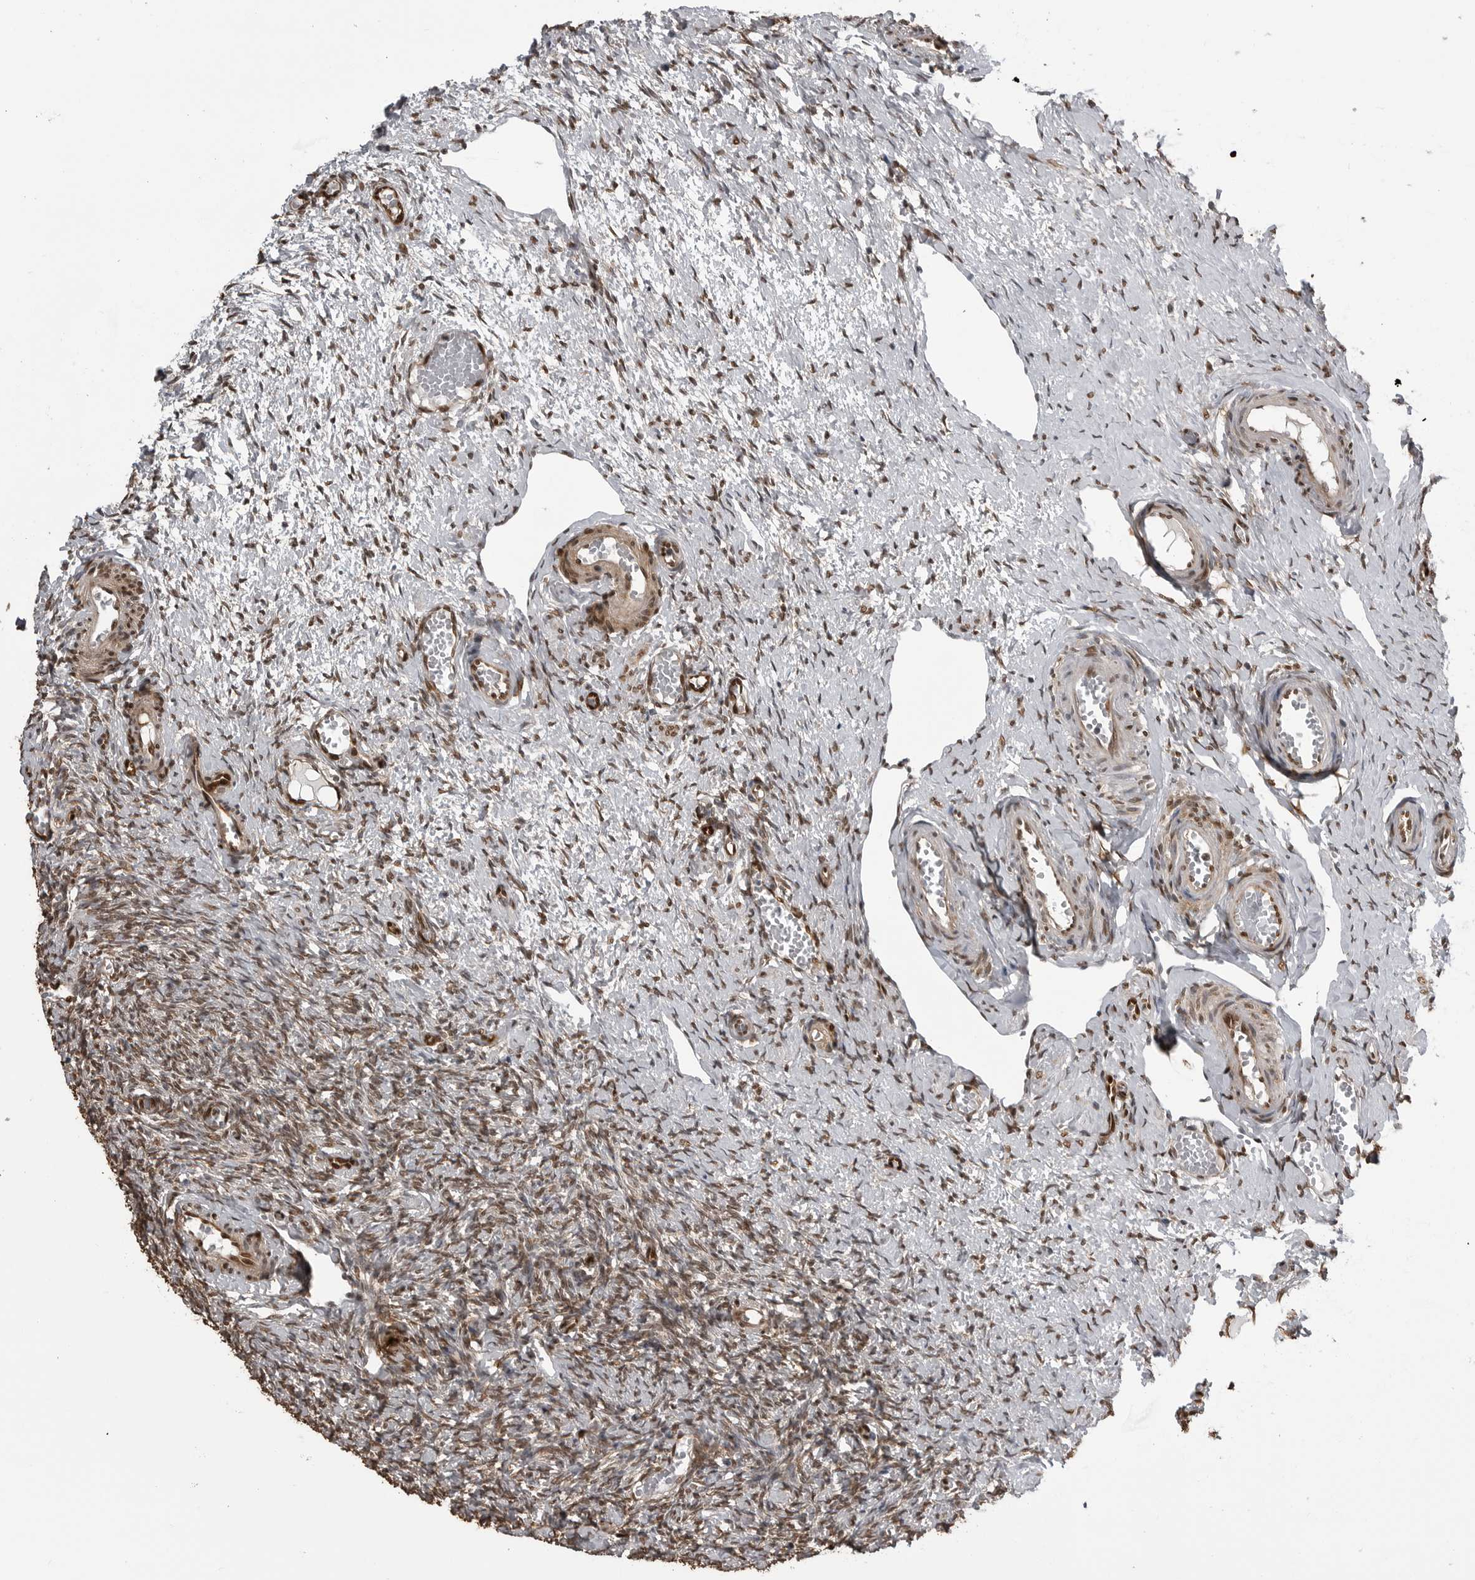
{"staining": {"intensity": "moderate", "quantity": ">75%", "location": "nuclear"}, "tissue": "ovary", "cell_type": "Ovarian stroma cells", "image_type": "normal", "snomed": [{"axis": "morphology", "description": "Adenocarcinoma, NOS"}, {"axis": "topography", "description": "Endometrium"}], "caption": "A brown stain labels moderate nuclear staining of a protein in ovarian stroma cells of benign human ovary.", "gene": "SMAD2", "patient": {"sex": "female", "age": 32}}